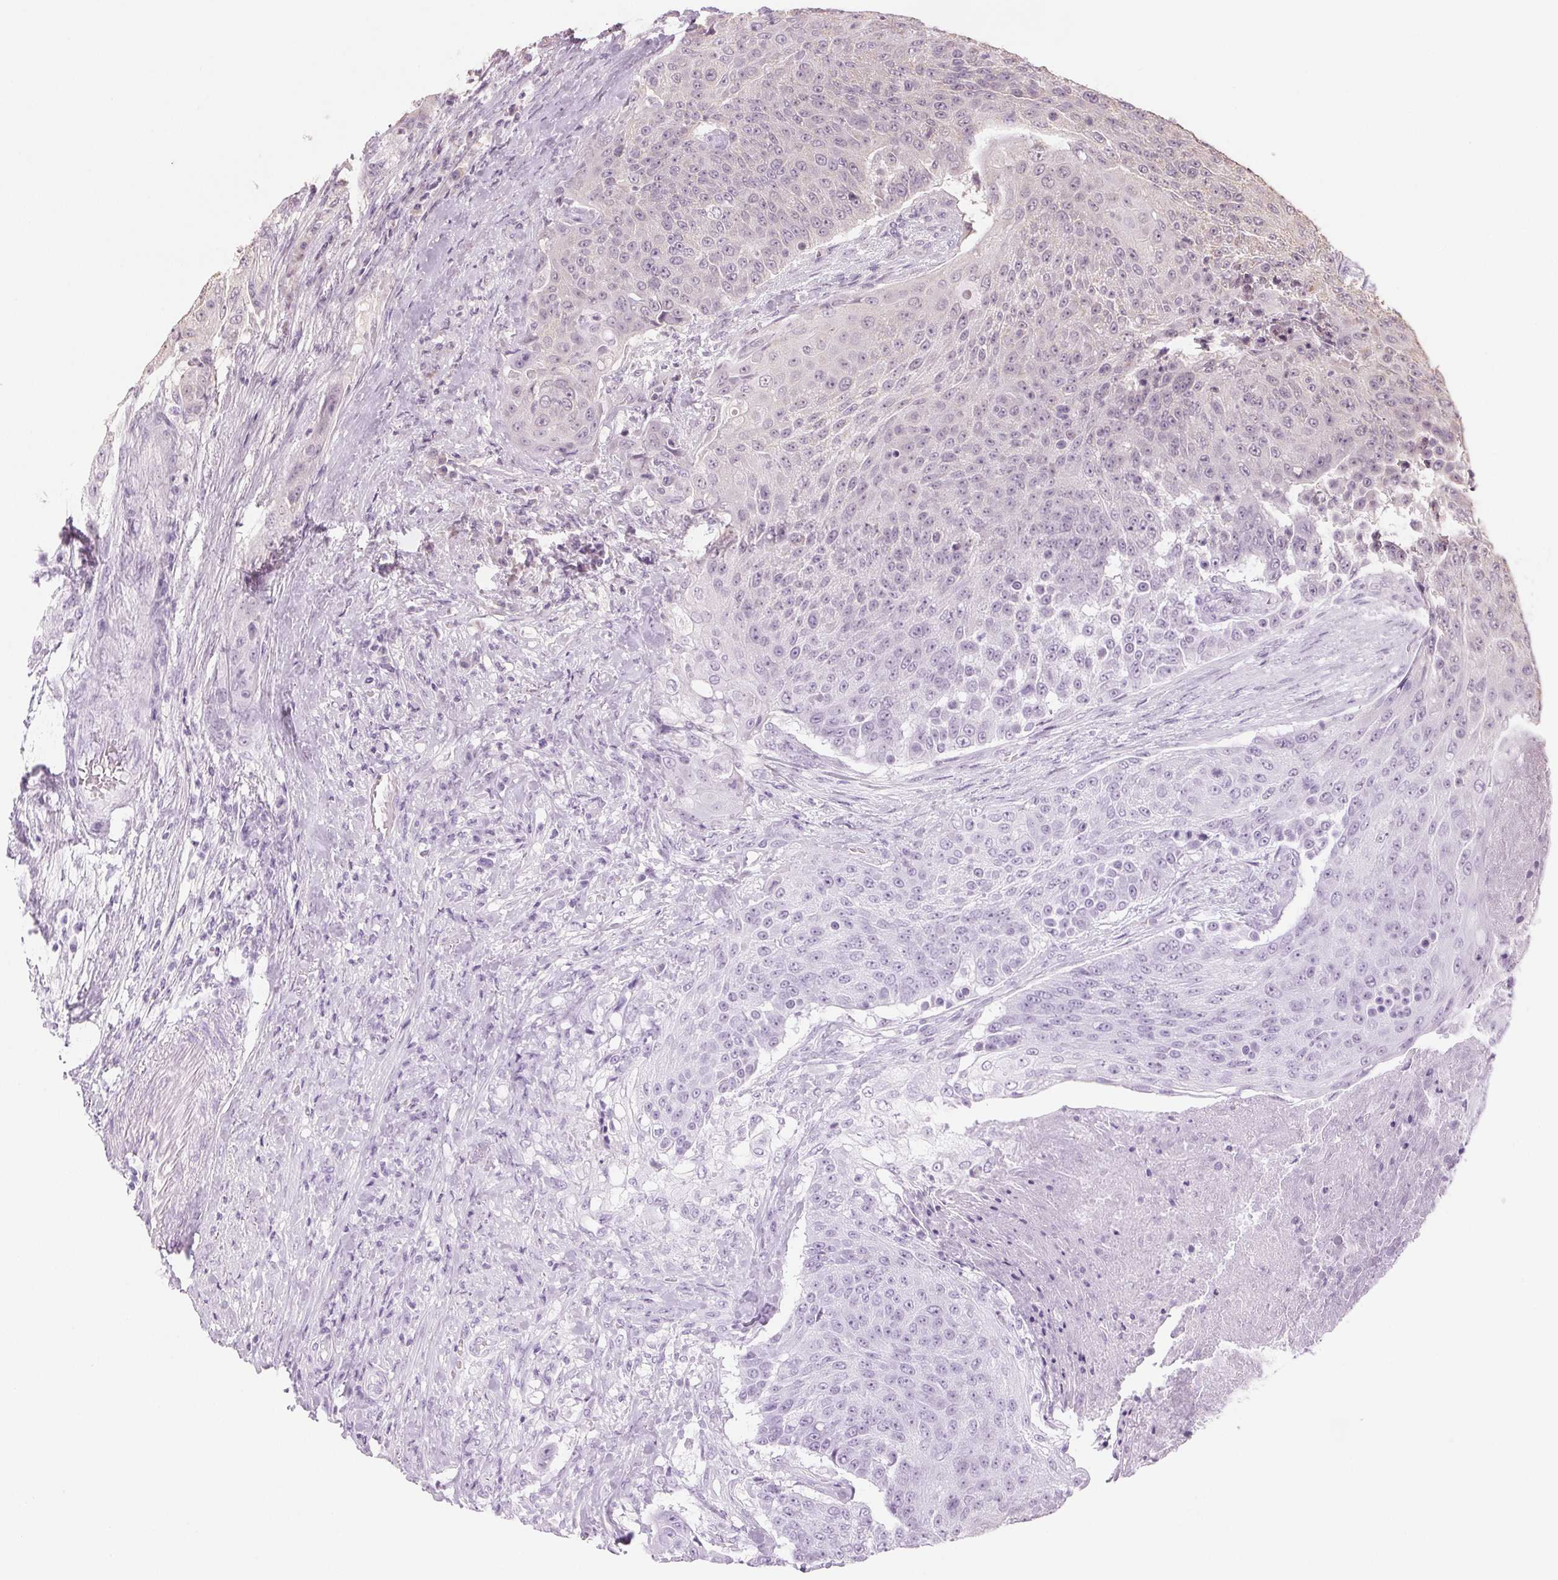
{"staining": {"intensity": "negative", "quantity": "none", "location": "none"}, "tissue": "urothelial cancer", "cell_type": "Tumor cells", "image_type": "cancer", "snomed": [{"axis": "morphology", "description": "Urothelial carcinoma, High grade"}, {"axis": "topography", "description": "Urinary bladder"}], "caption": "IHC image of urothelial cancer stained for a protein (brown), which reveals no staining in tumor cells.", "gene": "COX14", "patient": {"sex": "female", "age": 63}}